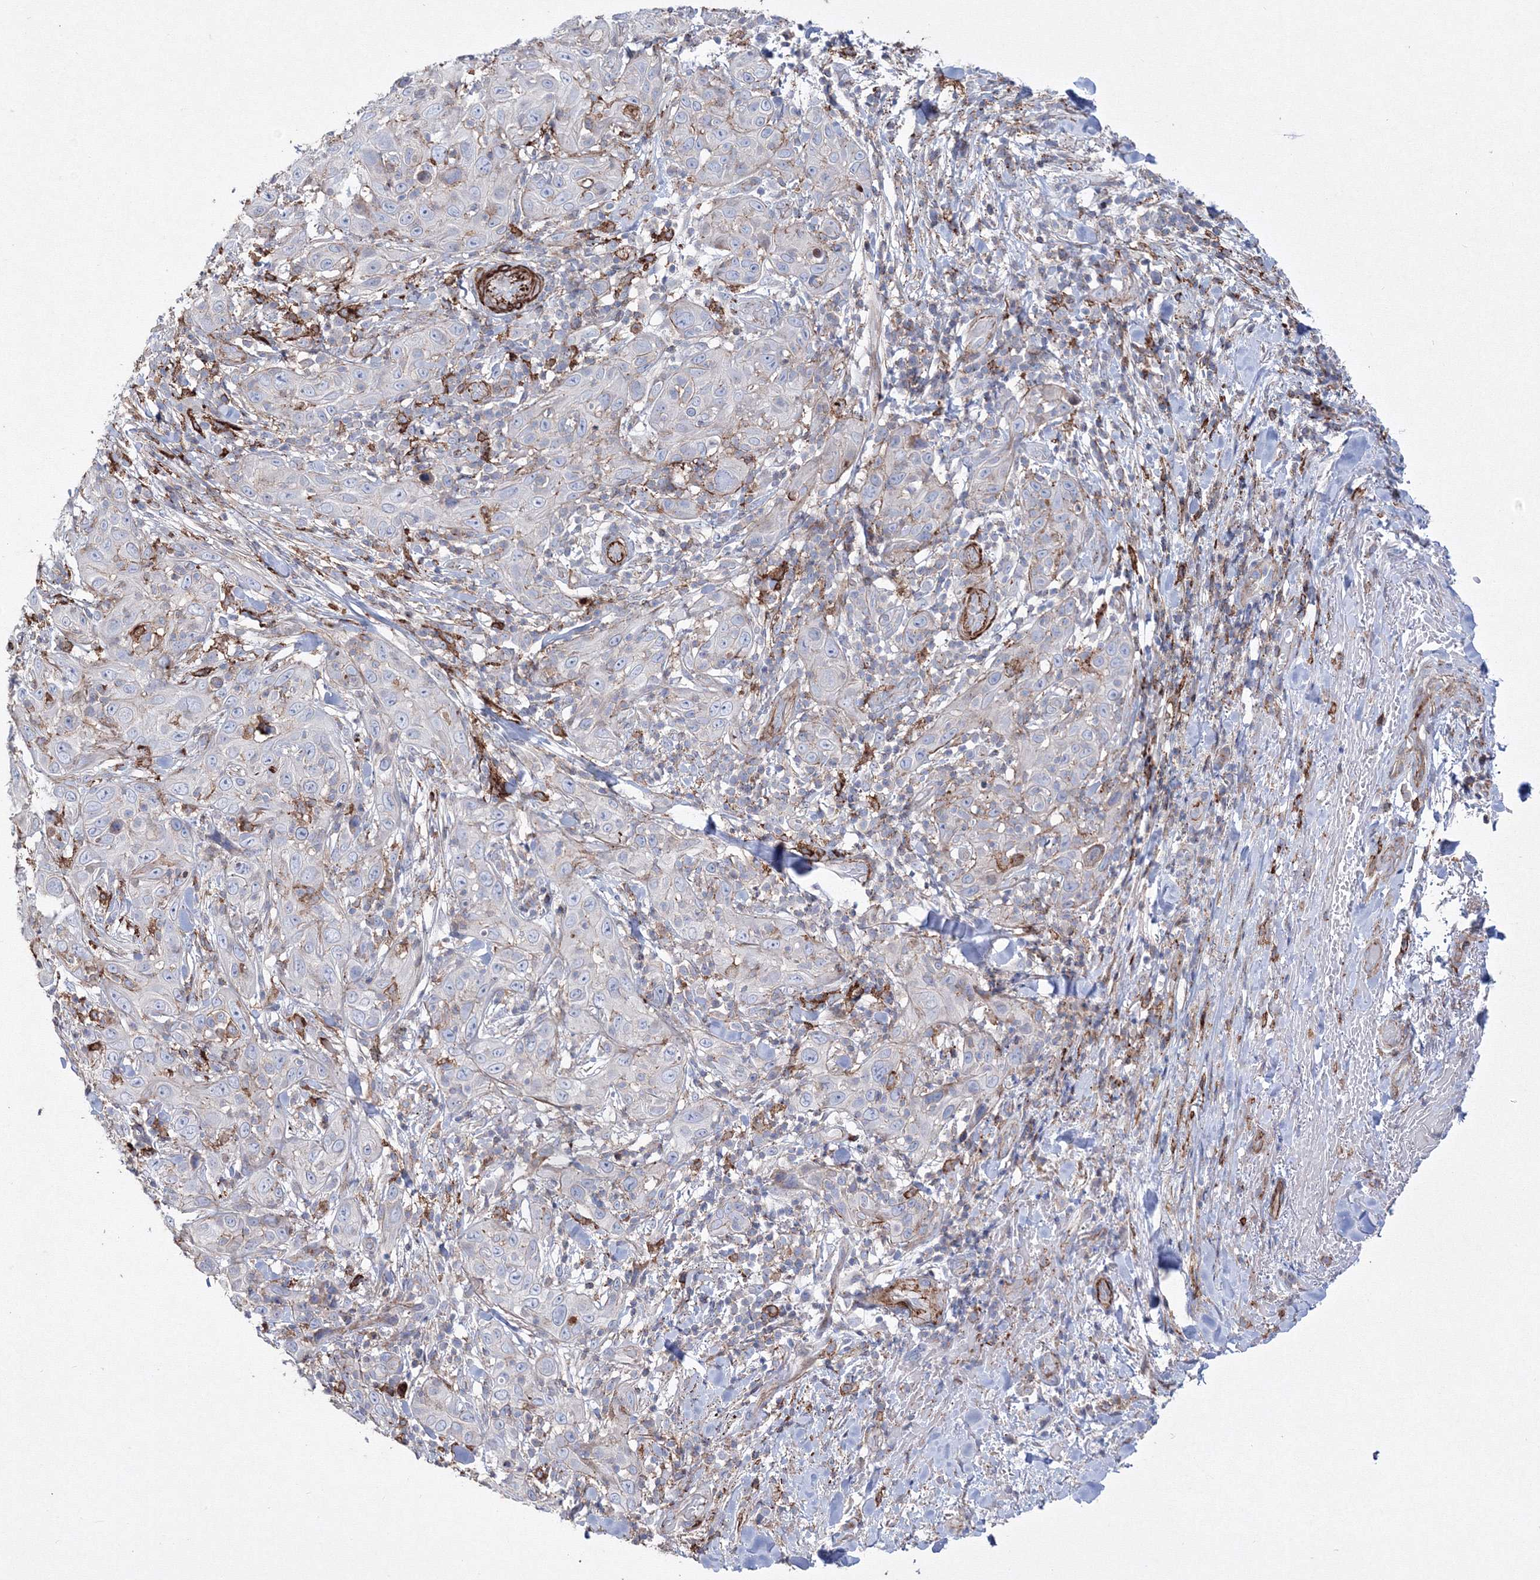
{"staining": {"intensity": "negative", "quantity": "none", "location": "none"}, "tissue": "skin cancer", "cell_type": "Tumor cells", "image_type": "cancer", "snomed": [{"axis": "morphology", "description": "Squamous cell carcinoma, NOS"}, {"axis": "topography", "description": "Skin"}], "caption": "This is an immunohistochemistry (IHC) histopathology image of human skin squamous cell carcinoma. There is no expression in tumor cells.", "gene": "GPR82", "patient": {"sex": "female", "age": 88}}